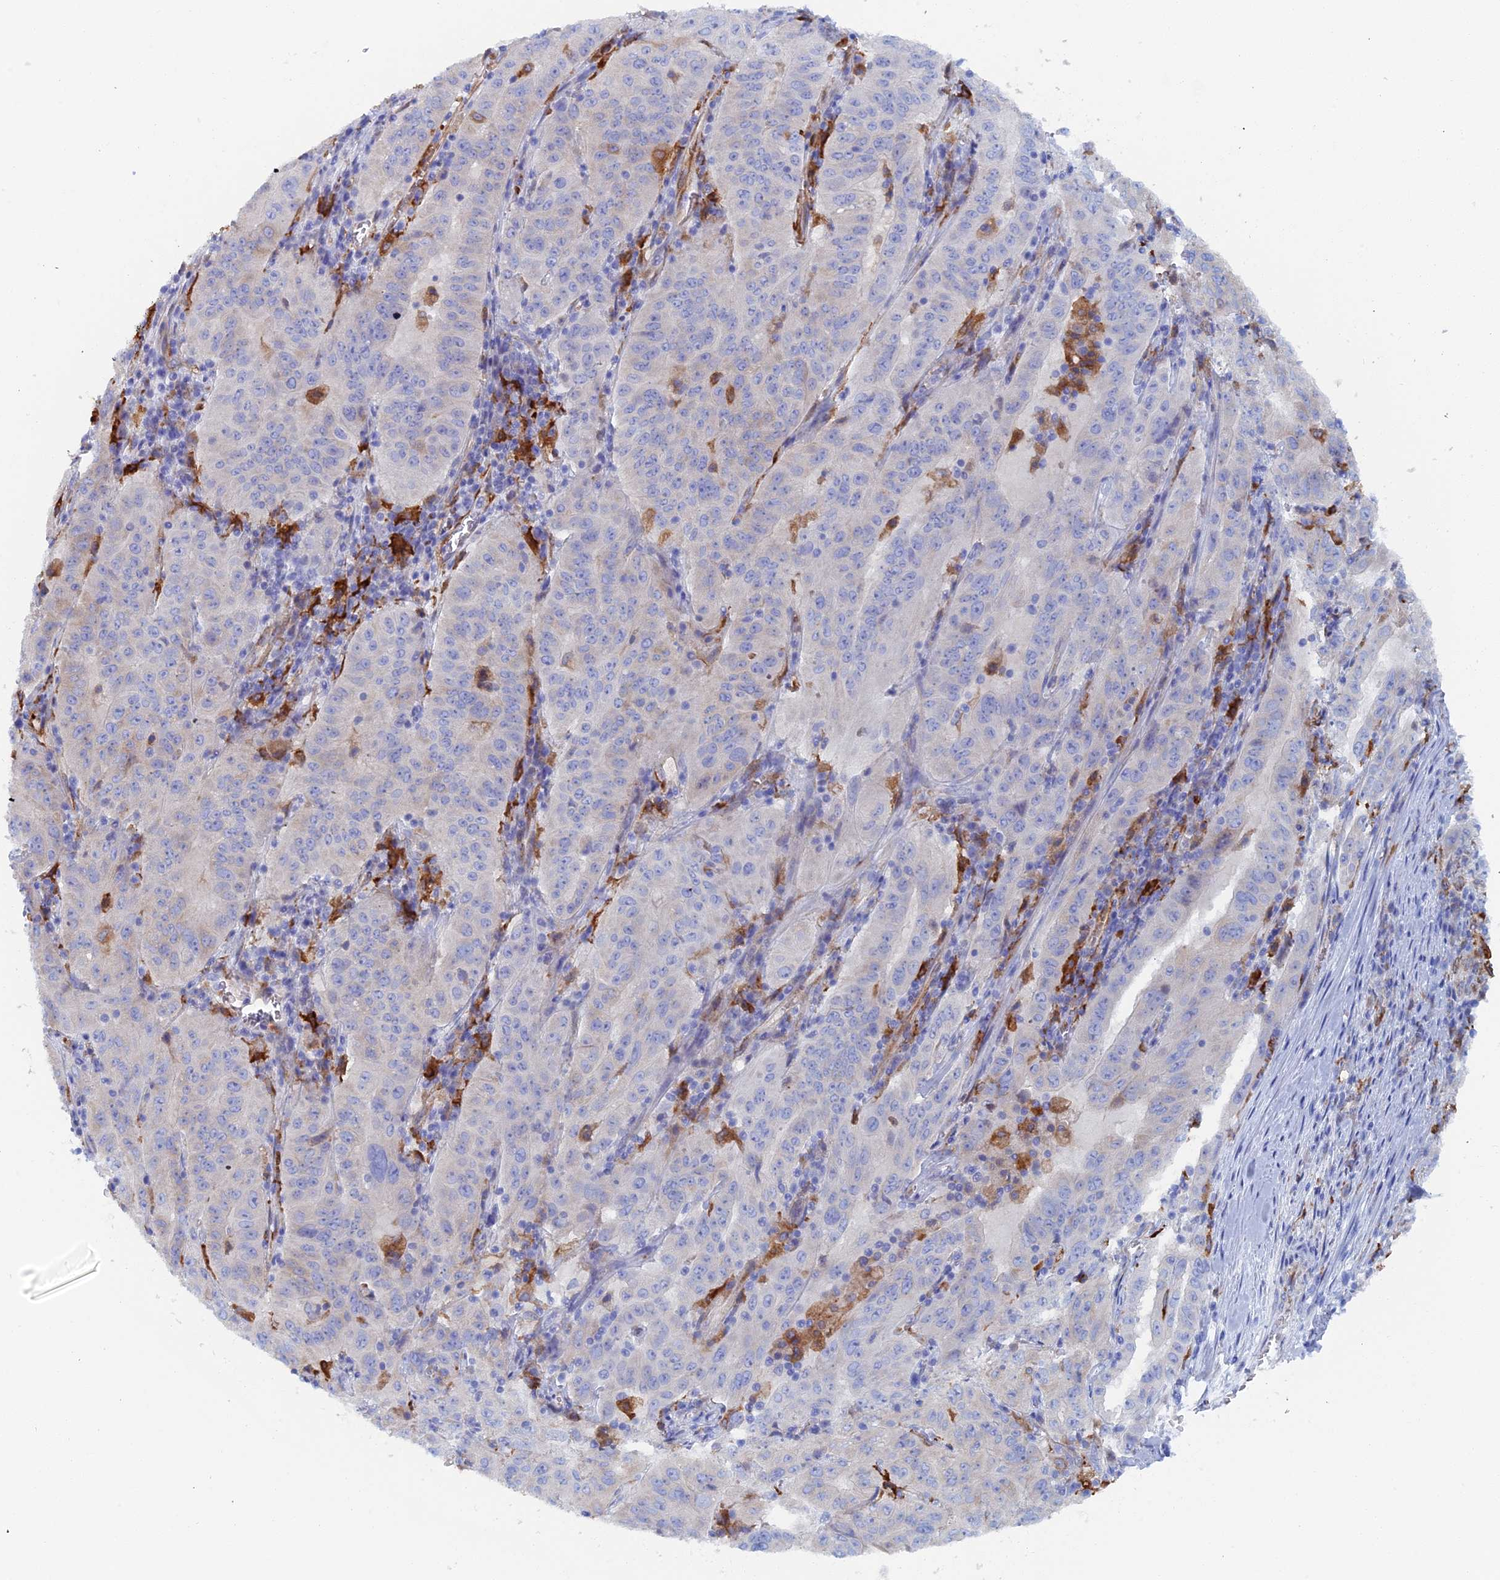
{"staining": {"intensity": "negative", "quantity": "none", "location": "none"}, "tissue": "pancreatic cancer", "cell_type": "Tumor cells", "image_type": "cancer", "snomed": [{"axis": "morphology", "description": "Adenocarcinoma, NOS"}, {"axis": "topography", "description": "Pancreas"}], "caption": "Image shows no protein positivity in tumor cells of adenocarcinoma (pancreatic) tissue.", "gene": "COG7", "patient": {"sex": "male", "age": 63}}